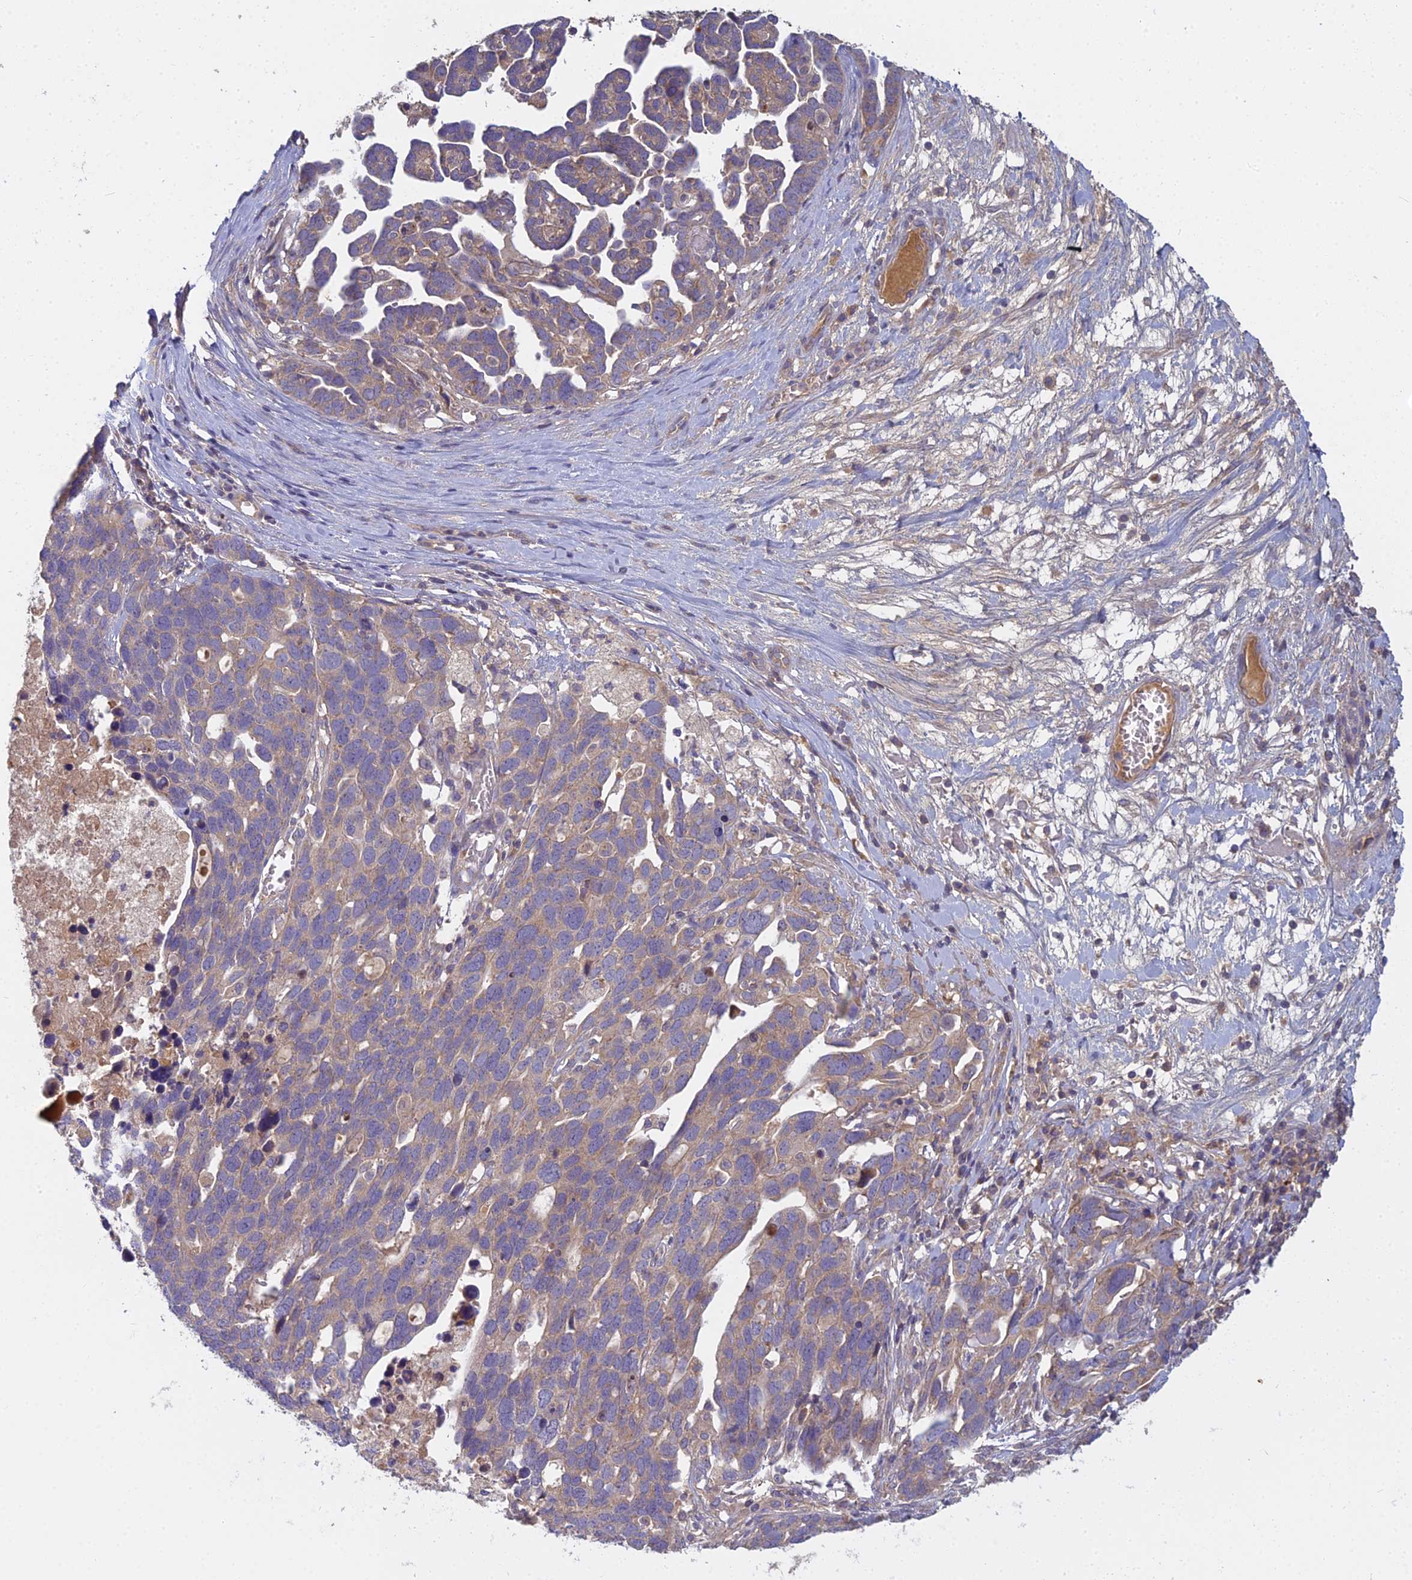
{"staining": {"intensity": "moderate", "quantity": ">75%", "location": "cytoplasmic/membranous"}, "tissue": "ovarian cancer", "cell_type": "Tumor cells", "image_type": "cancer", "snomed": [{"axis": "morphology", "description": "Cystadenocarcinoma, serous, NOS"}, {"axis": "topography", "description": "Ovary"}], "caption": "Immunohistochemistry of human ovarian serous cystadenocarcinoma exhibits medium levels of moderate cytoplasmic/membranous expression in about >75% of tumor cells.", "gene": "CCDC167", "patient": {"sex": "female", "age": 54}}